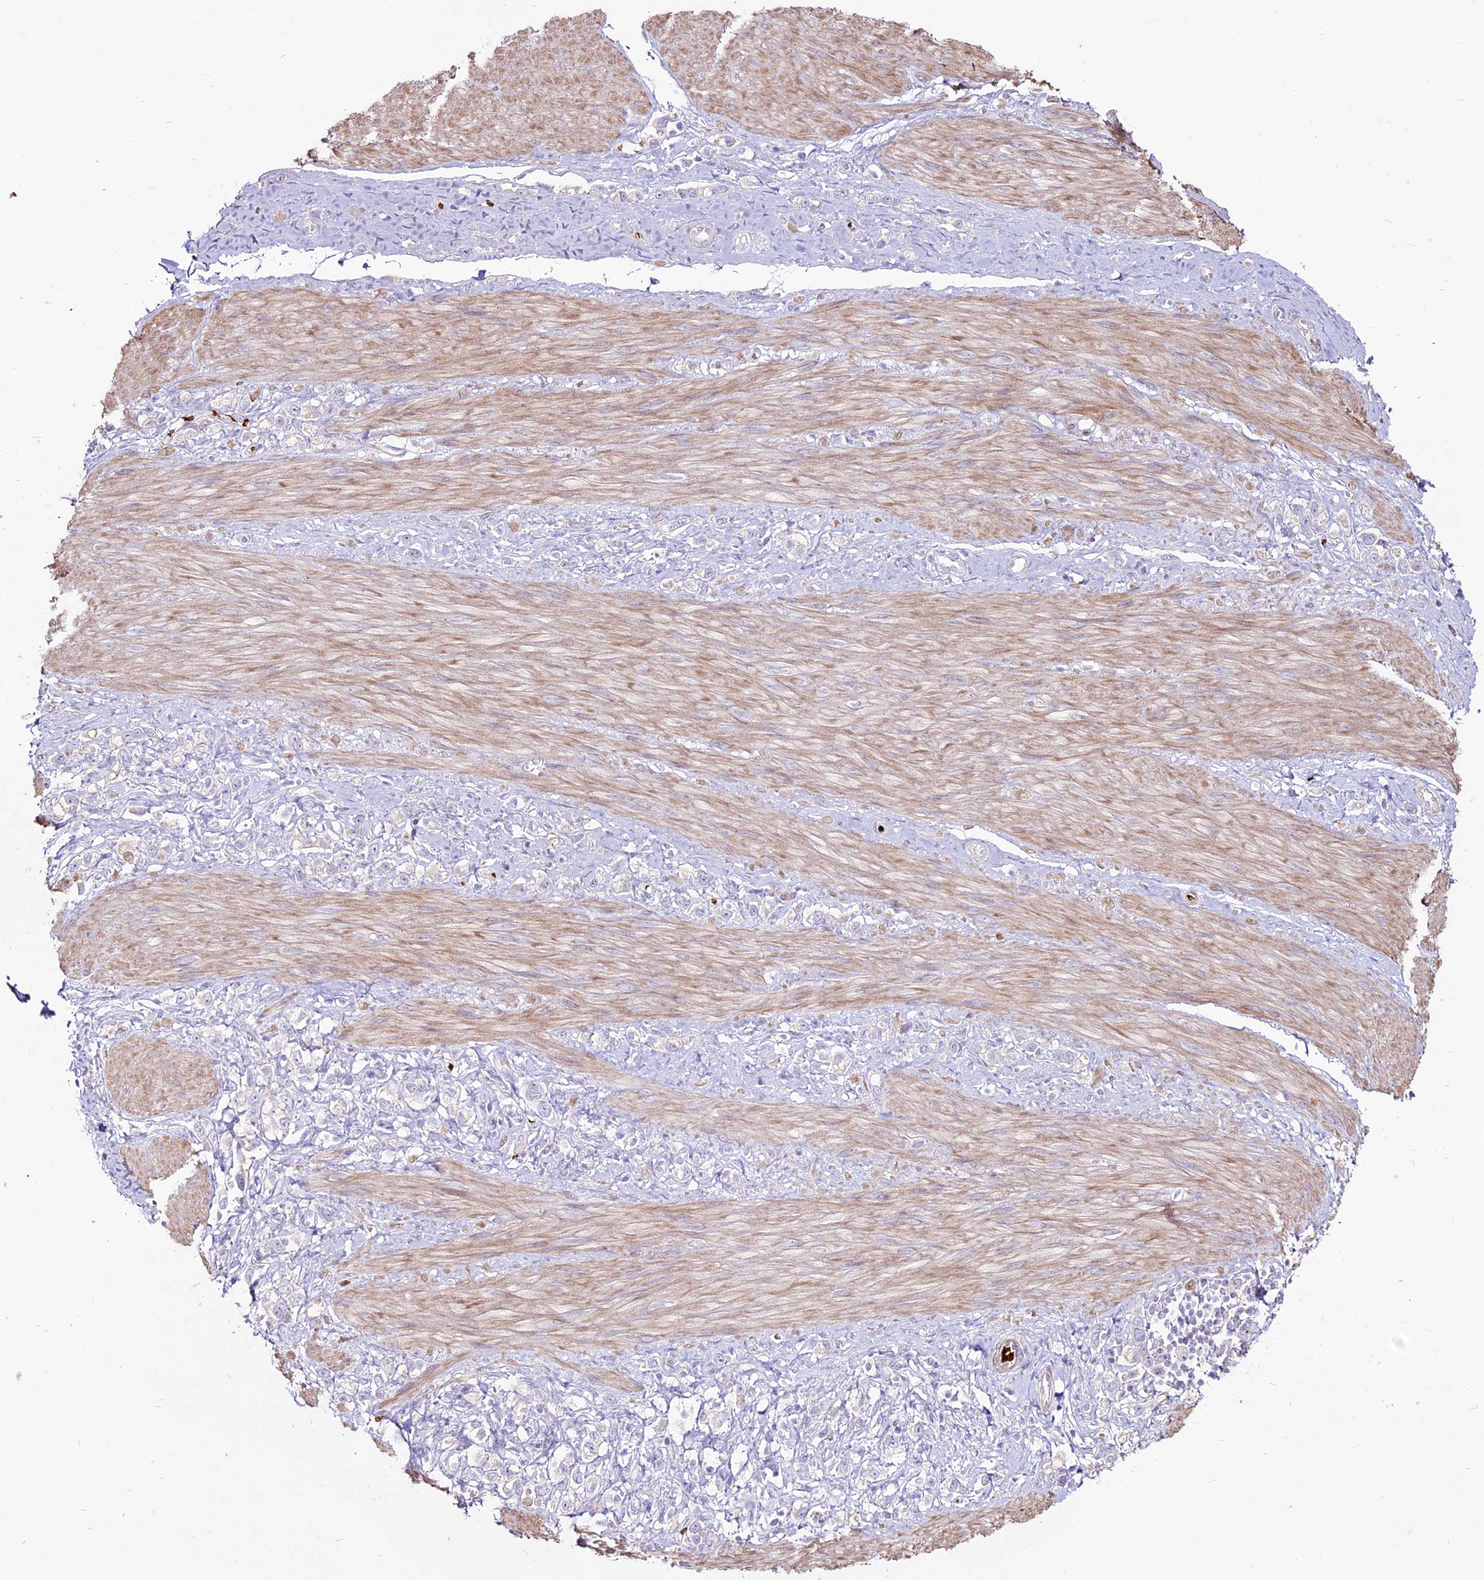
{"staining": {"intensity": "negative", "quantity": "none", "location": "none"}, "tissue": "stomach cancer", "cell_type": "Tumor cells", "image_type": "cancer", "snomed": [{"axis": "morphology", "description": "Adenocarcinoma, NOS"}, {"axis": "topography", "description": "Stomach"}], "caption": "A histopathology image of human stomach cancer (adenocarcinoma) is negative for staining in tumor cells. (Immunohistochemistry, brightfield microscopy, high magnification).", "gene": "SUSD3", "patient": {"sex": "female", "age": 65}}